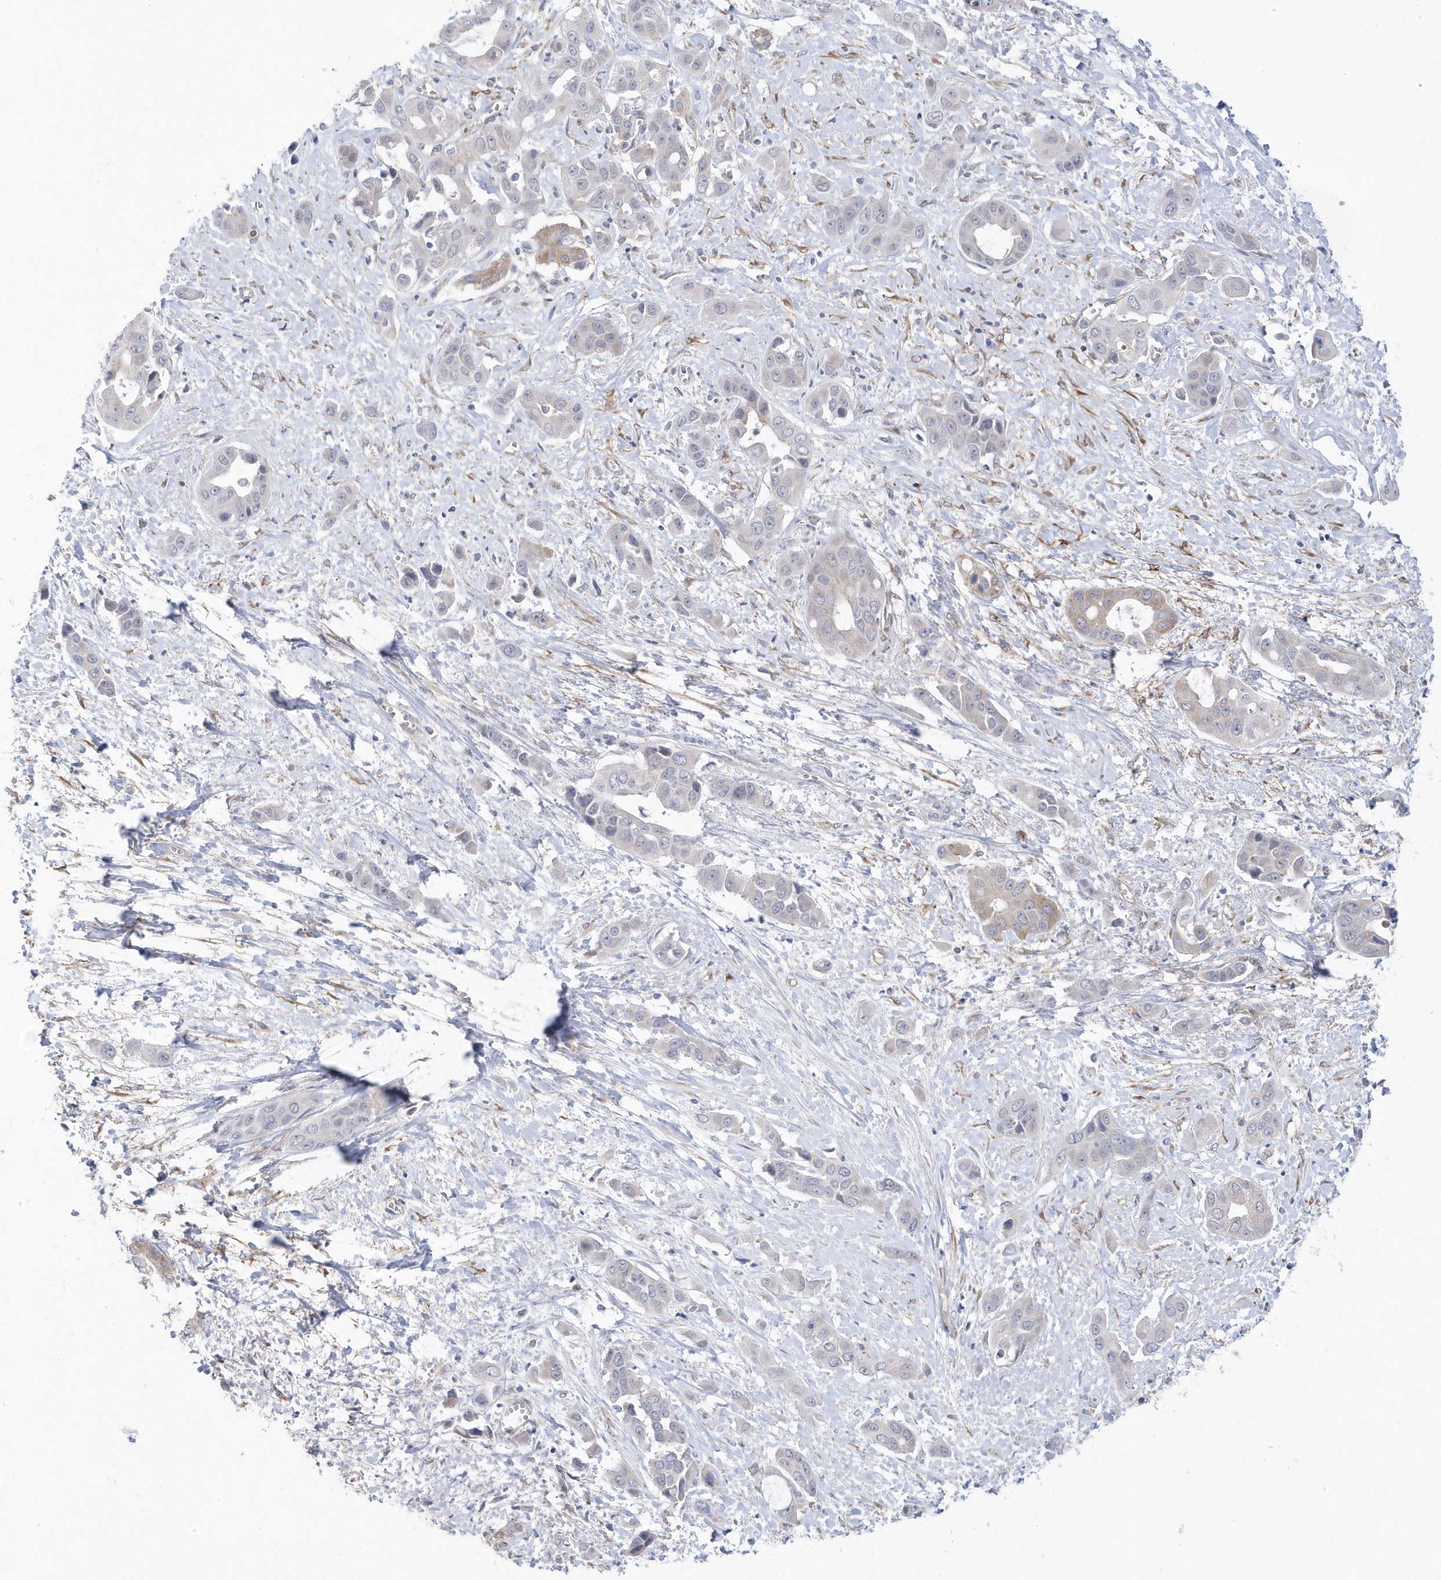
{"staining": {"intensity": "negative", "quantity": "none", "location": "none"}, "tissue": "liver cancer", "cell_type": "Tumor cells", "image_type": "cancer", "snomed": [{"axis": "morphology", "description": "Cholangiocarcinoma"}, {"axis": "topography", "description": "Liver"}], "caption": "Immunohistochemistry histopathology image of human liver cancer (cholangiocarcinoma) stained for a protein (brown), which displays no expression in tumor cells. Nuclei are stained in blue.", "gene": "ANAPC1", "patient": {"sex": "female", "age": 52}}